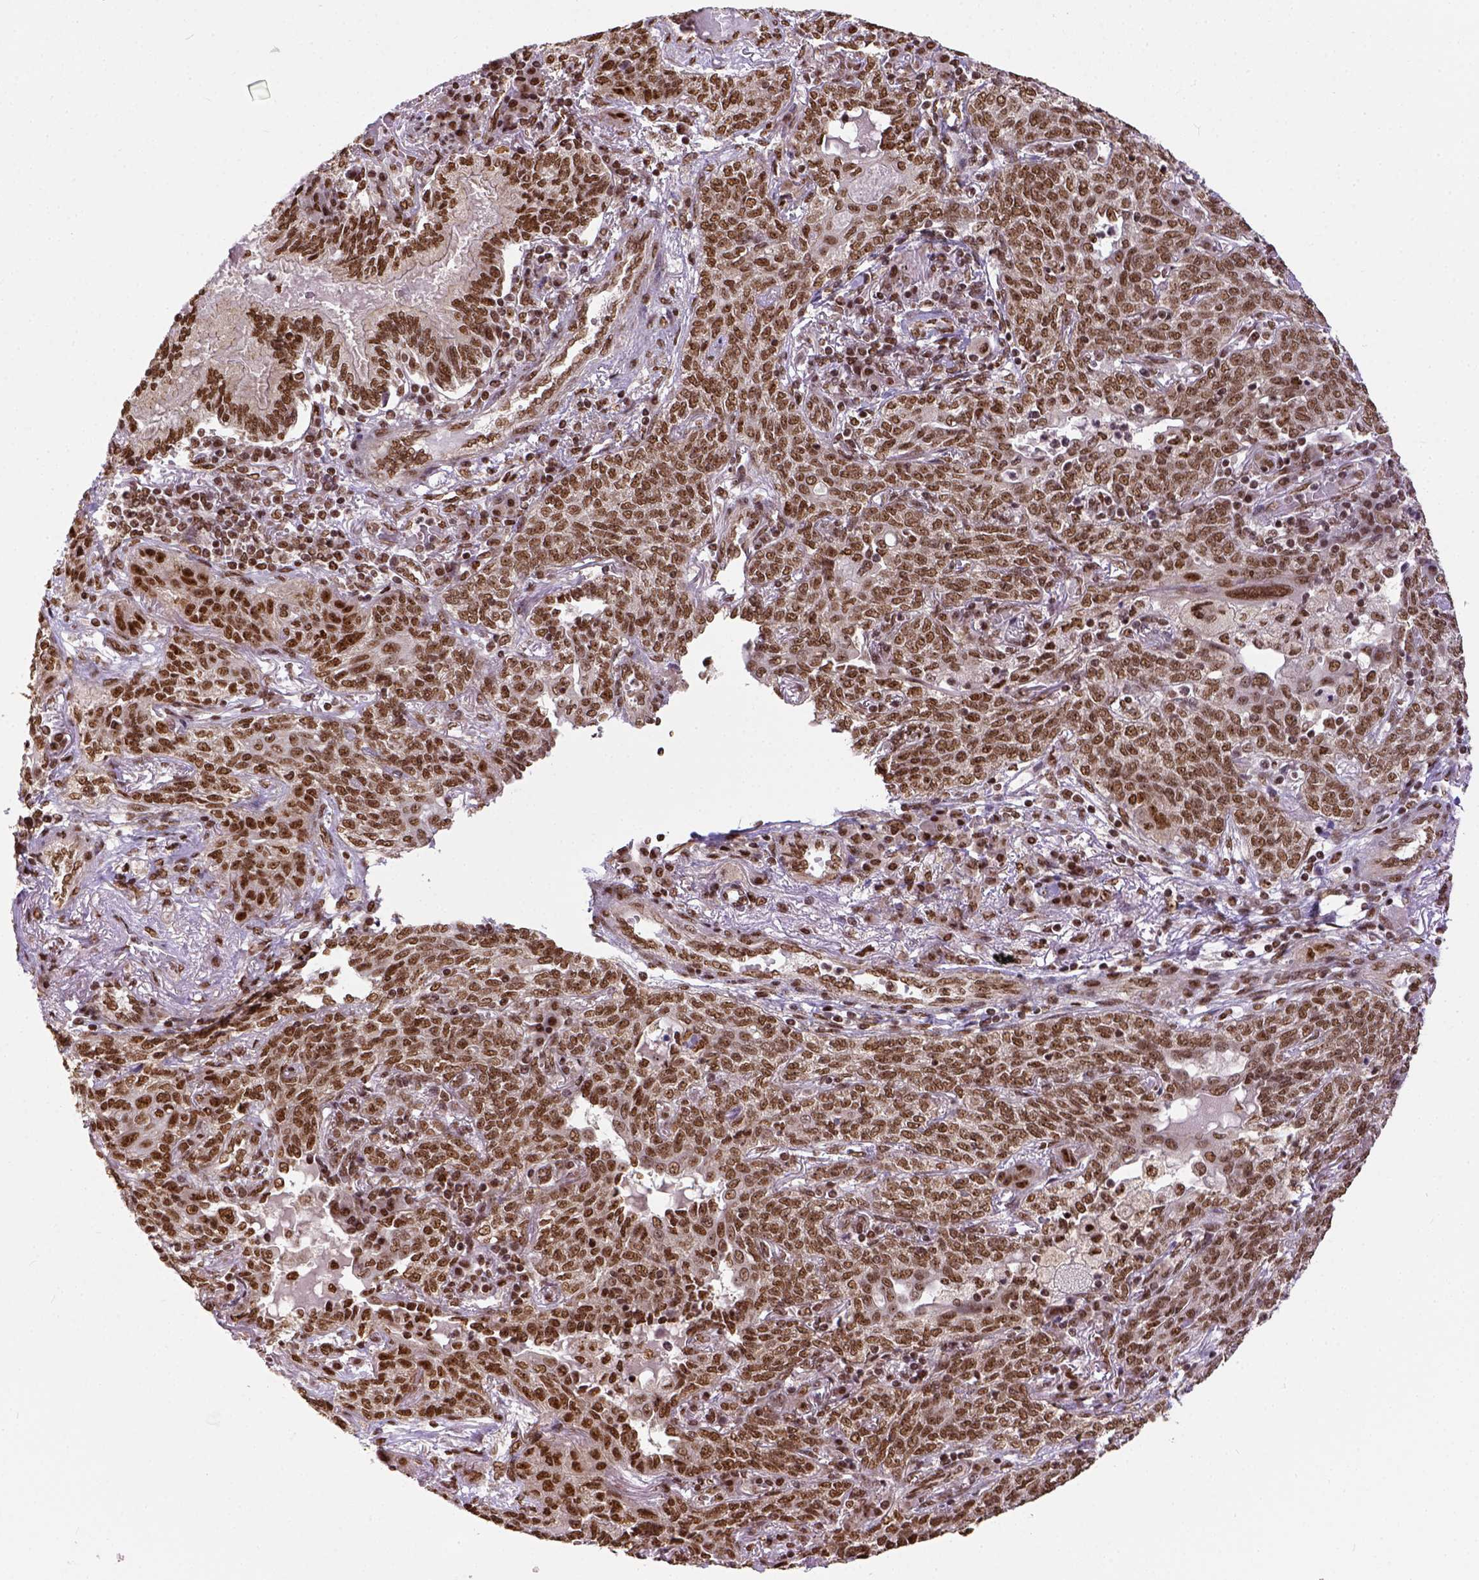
{"staining": {"intensity": "moderate", "quantity": ">75%", "location": "nuclear"}, "tissue": "lung cancer", "cell_type": "Tumor cells", "image_type": "cancer", "snomed": [{"axis": "morphology", "description": "Squamous cell carcinoma, NOS"}, {"axis": "topography", "description": "Lung"}], "caption": "A brown stain highlights moderate nuclear expression of a protein in human squamous cell carcinoma (lung) tumor cells. (IHC, brightfield microscopy, high magnification).", "gene": "NACC1", "patient": {"sex": "female", "age": 70}}